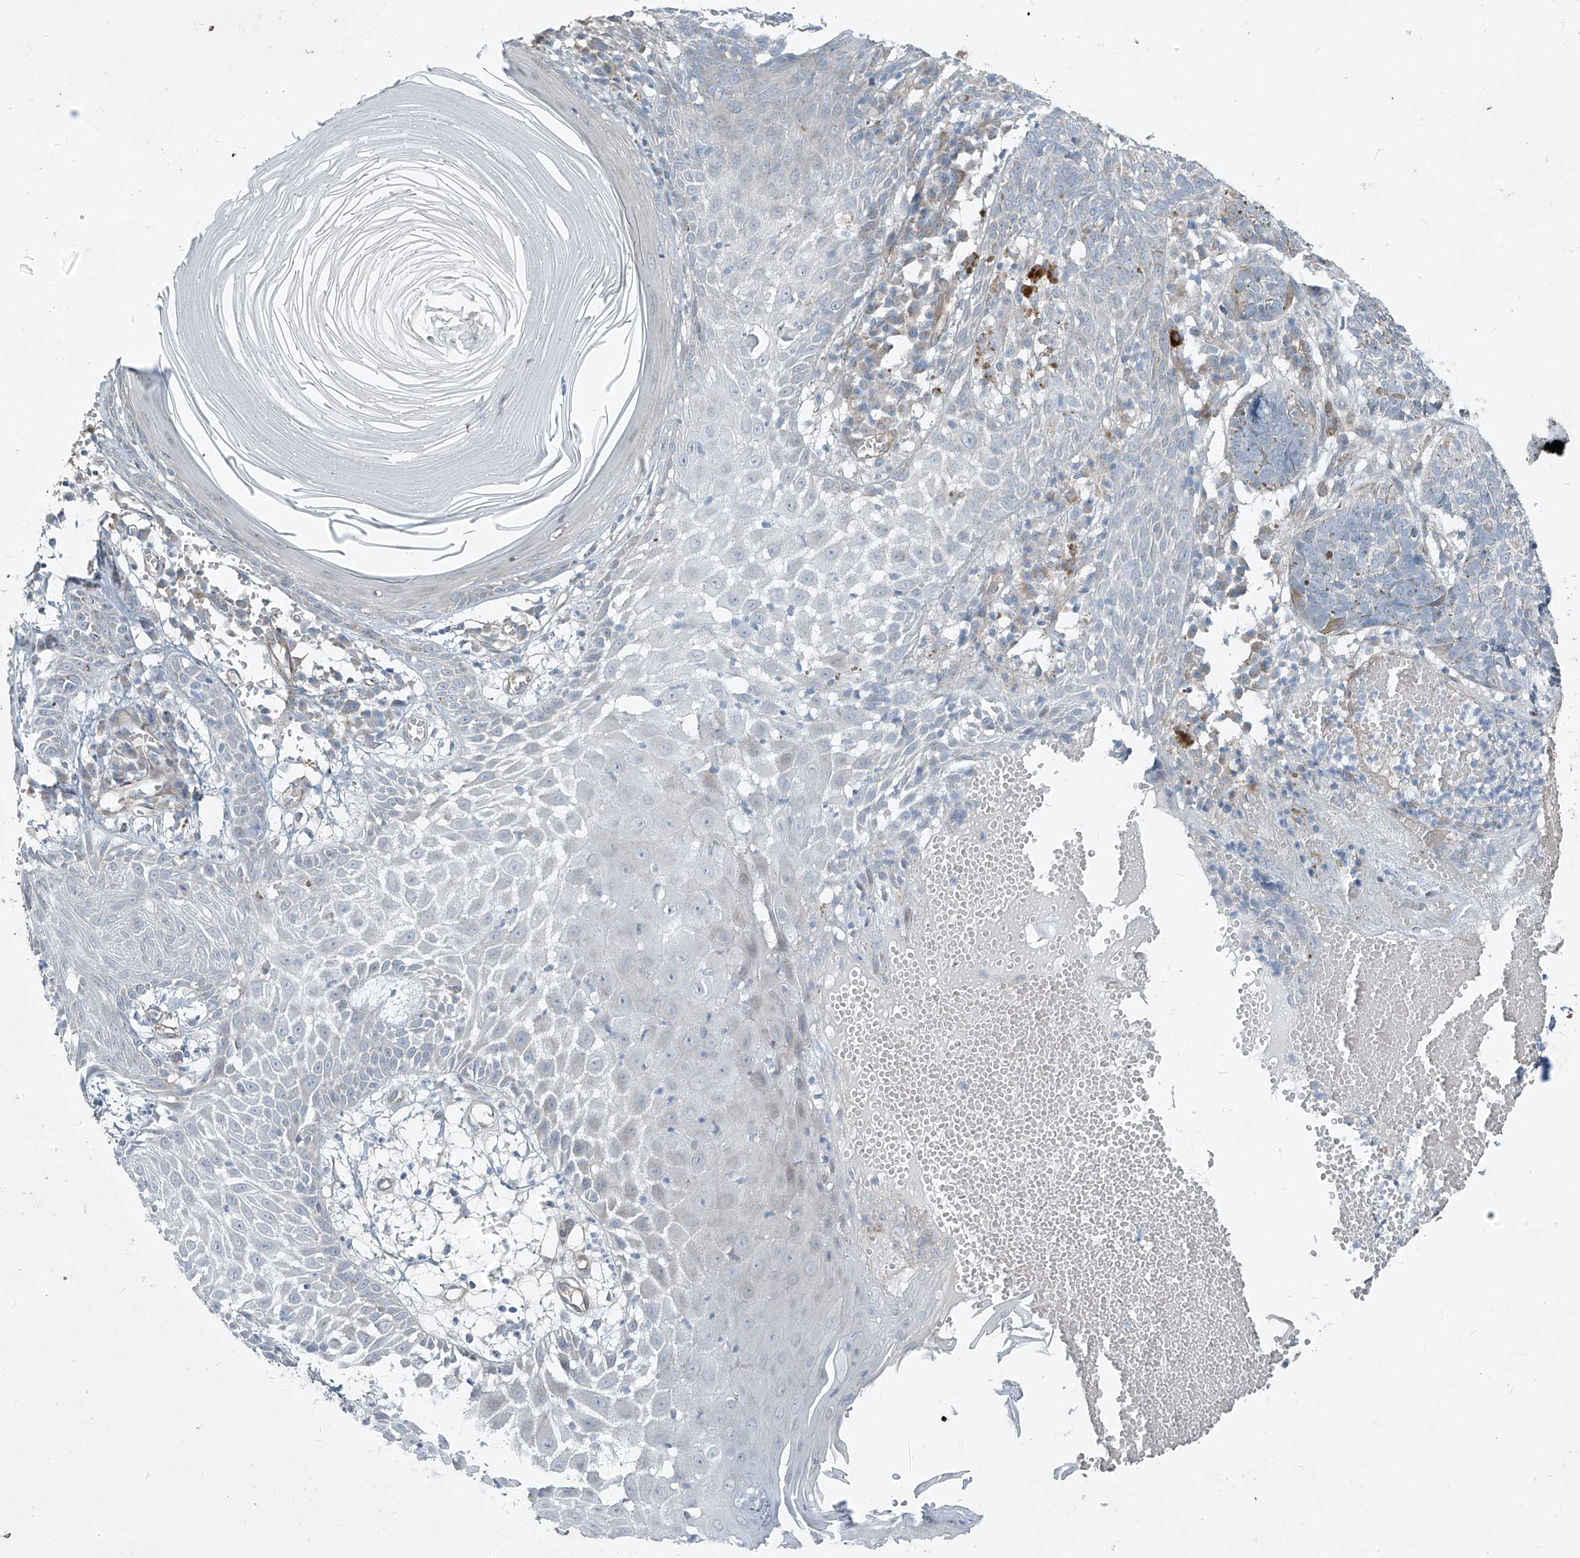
{"staining": {"intensity": "negative", "quantity": "none", "location": "none"}, "tissue": "skin cancer", "cell_type": "Tumor cells", "image_type": "cancer", "snomed": [{"axis": "morphology", "description": "Basal cell carcinoma"}, {"axis": "topography", "description": "Skin"}], "caption": "The photomicrograph shows no staining of tumor cells in skin cancer (basal cell carcinoma).", "gene": "TNS2", "patient": {"sex": "male", "age": 85}}